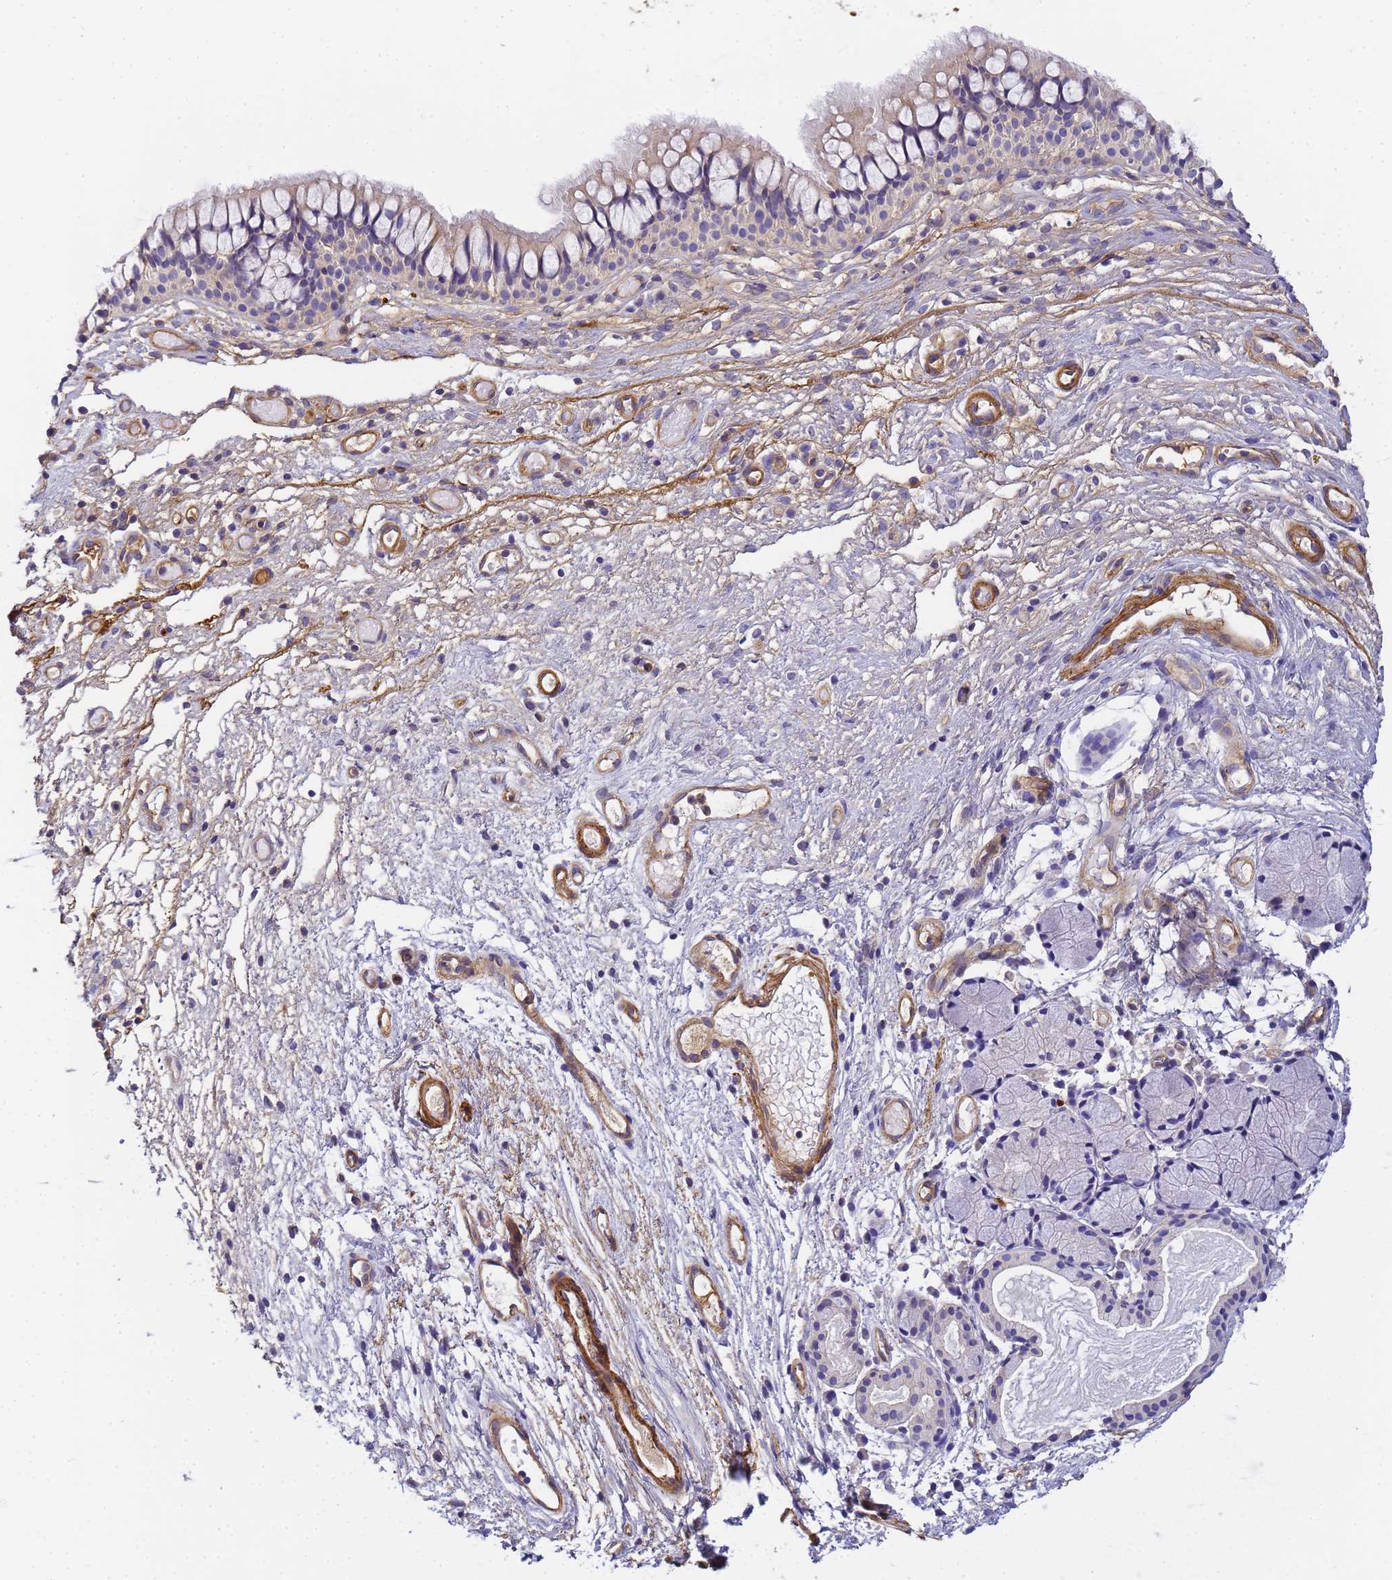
{"staining": {"intensity": "negative", "quantity": "none", "location": "none"}, "tissue": "nasopharynx", "cell_type": "Respiratory epithelial cells", "image_type": "normal", "snomed": [{"axis": "morphology", "description": "Normal tissue, NOS"}, {"axis": "topography", "description": "Nasopharynx"}], "caption": "This is an immunohistochemistry (IHC) image of normal human nasopharynx. There is no positivity in respiratory epithelial cells.", "gene": "MYL10", "patient": {"sex": "male", "age": 82}}